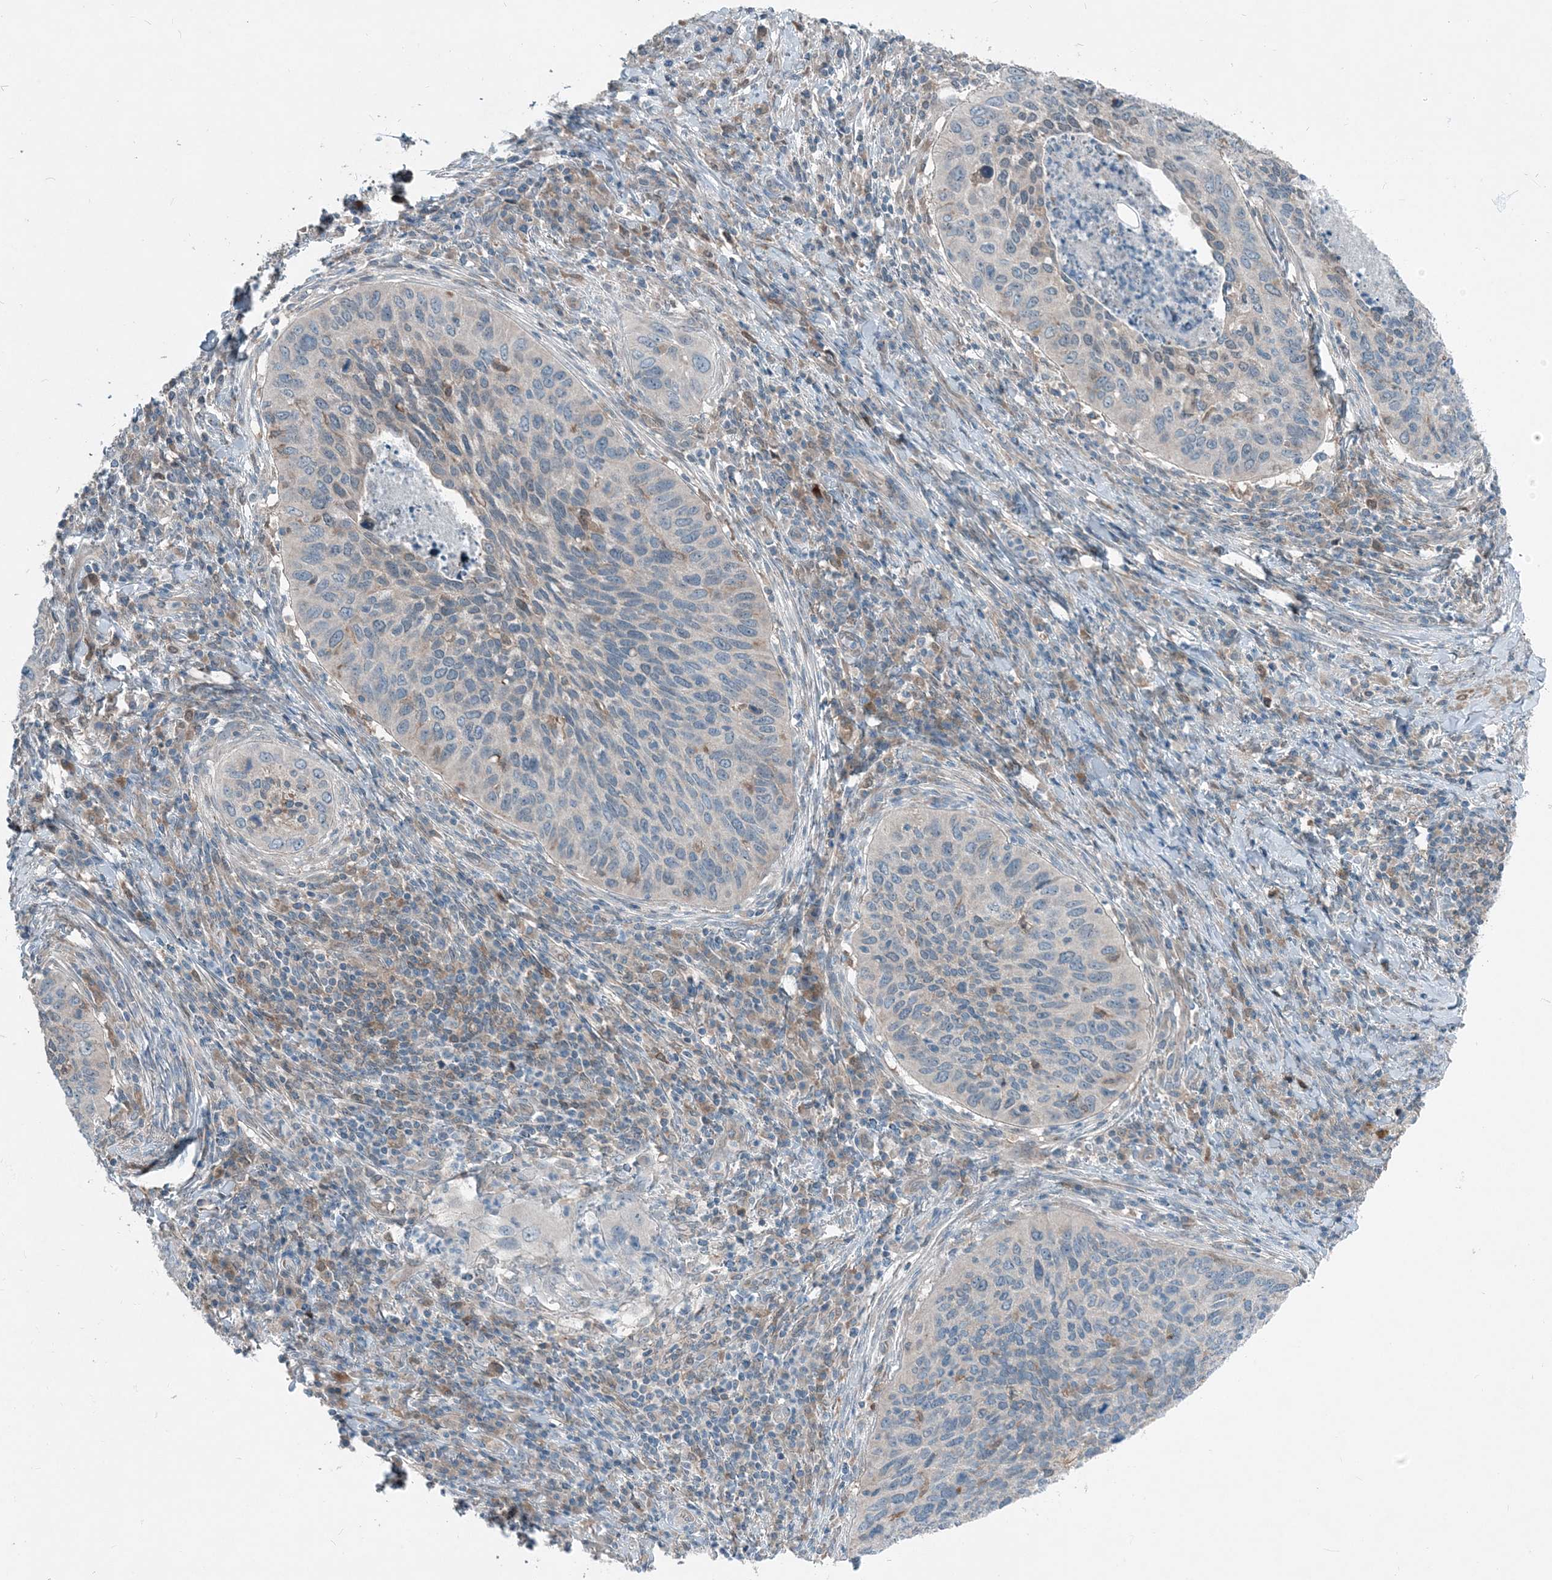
{"staining": {"intensity": "negative", "quantity": "none", "location": "none"}, "tissue": "cervical cancer", "cell_type": "Tumor cells", "image_type": "cancer", "snomed": [{"axis": "morphology", "description": "Squamous cell carcinoma, NOS"}, {"axis": "topography", "description": "Cervix"}], "caption": "A high-resolution micrograph shows immunohistochemistry (IHC) staining of cervical cancer, which exhibits no significant staining in tumor cells.", "gene": "ARMH1", "patient": {"sex": "female", "age": 38}}